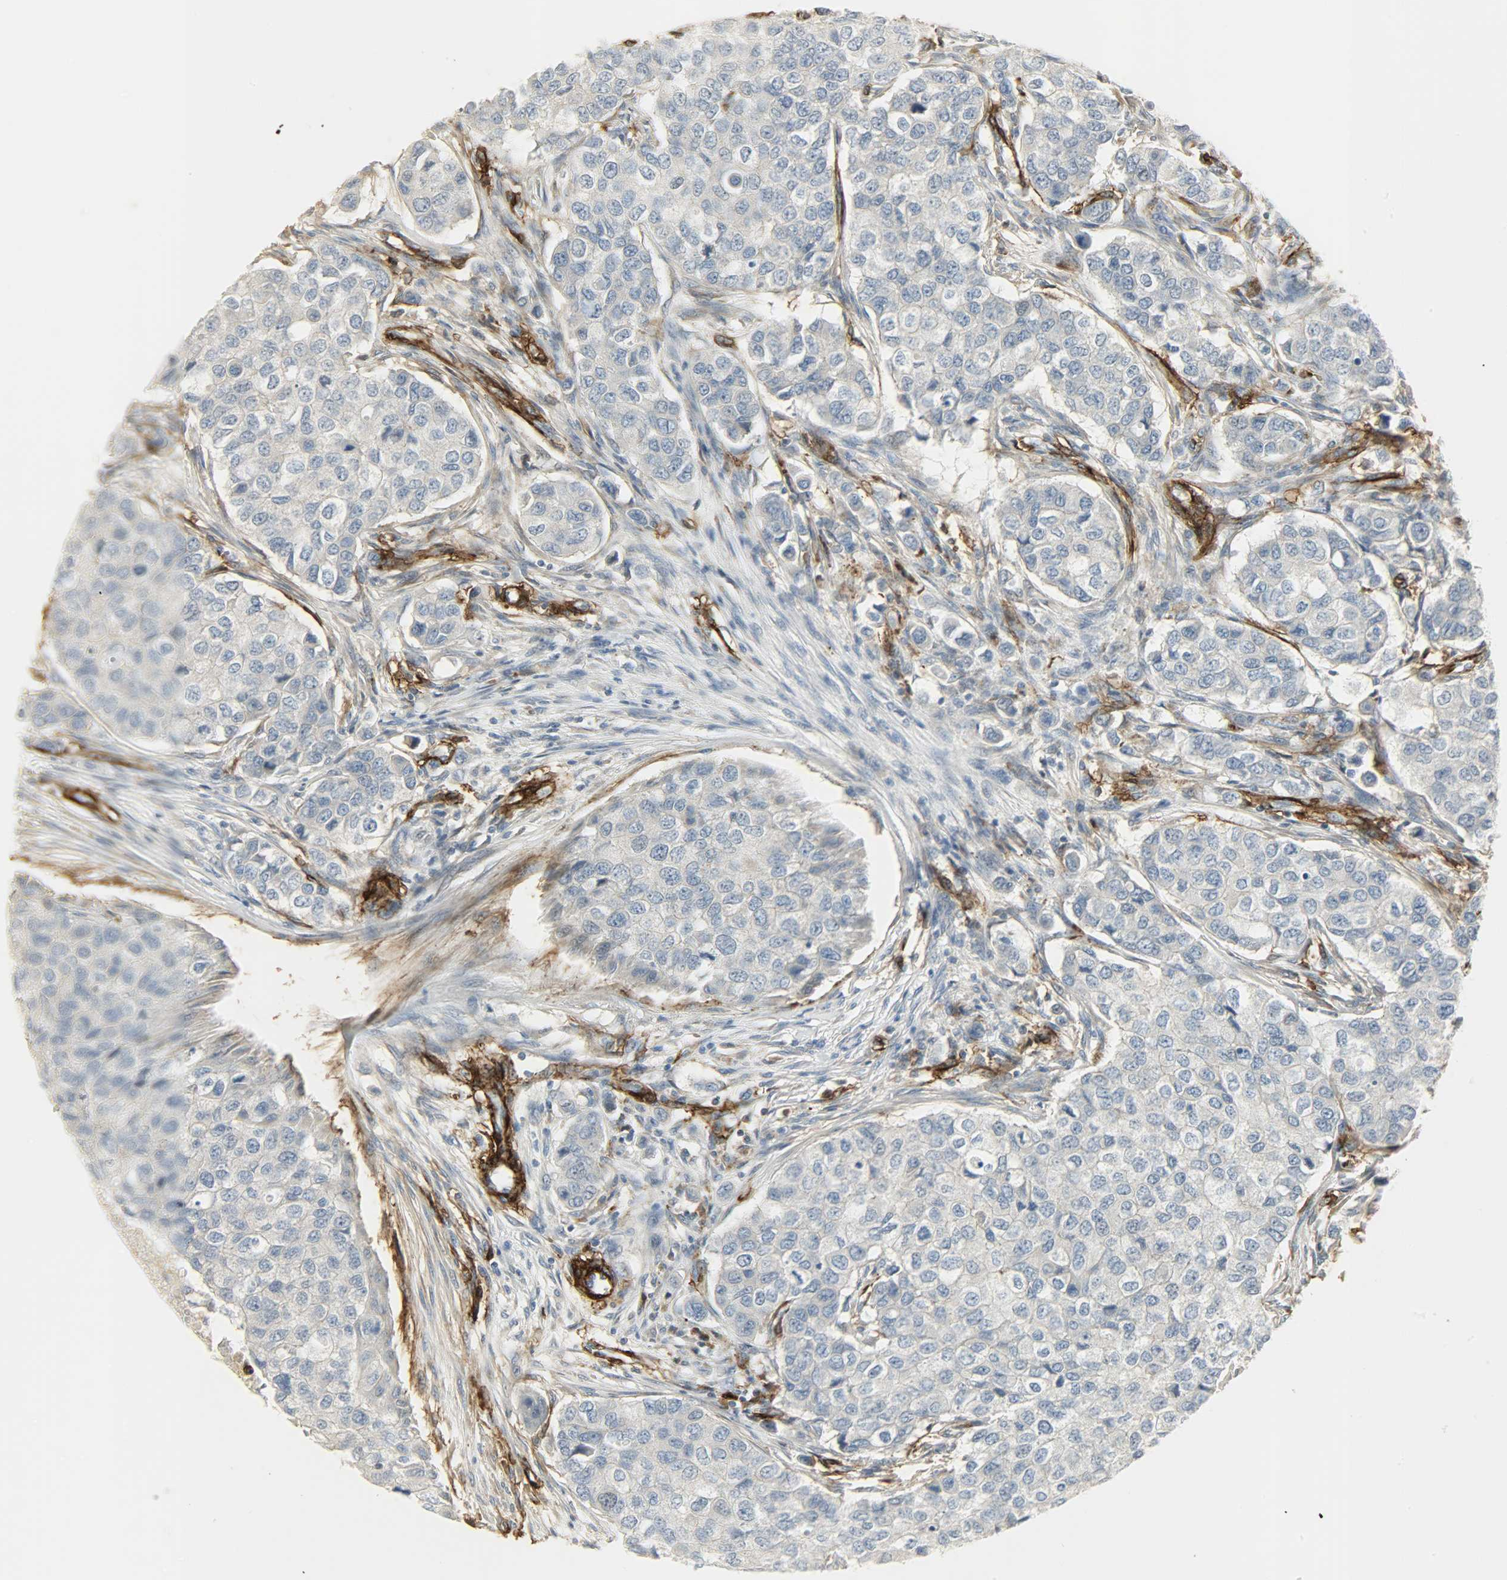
{"staining": {"intensity": "negative", "quantity": "none", "location": "none"}, "tissue": "breast cancer", "cell_type": "Tumor cells", "image_type": "cancer", "snomed": [{"axis": "morphology", "description": "Normal tissue, NOS"}, {"axis": "morphology", "description": "Duct carcinoma"}, {"axis": "topography", "description": "Breast"}], "caption": "Histopathology image shows no significant protein expression in tumor cells of breast invasive ductal carcinoma.", "gene": "ENPEP", "patient": {"sex": "female", "age": 49}}